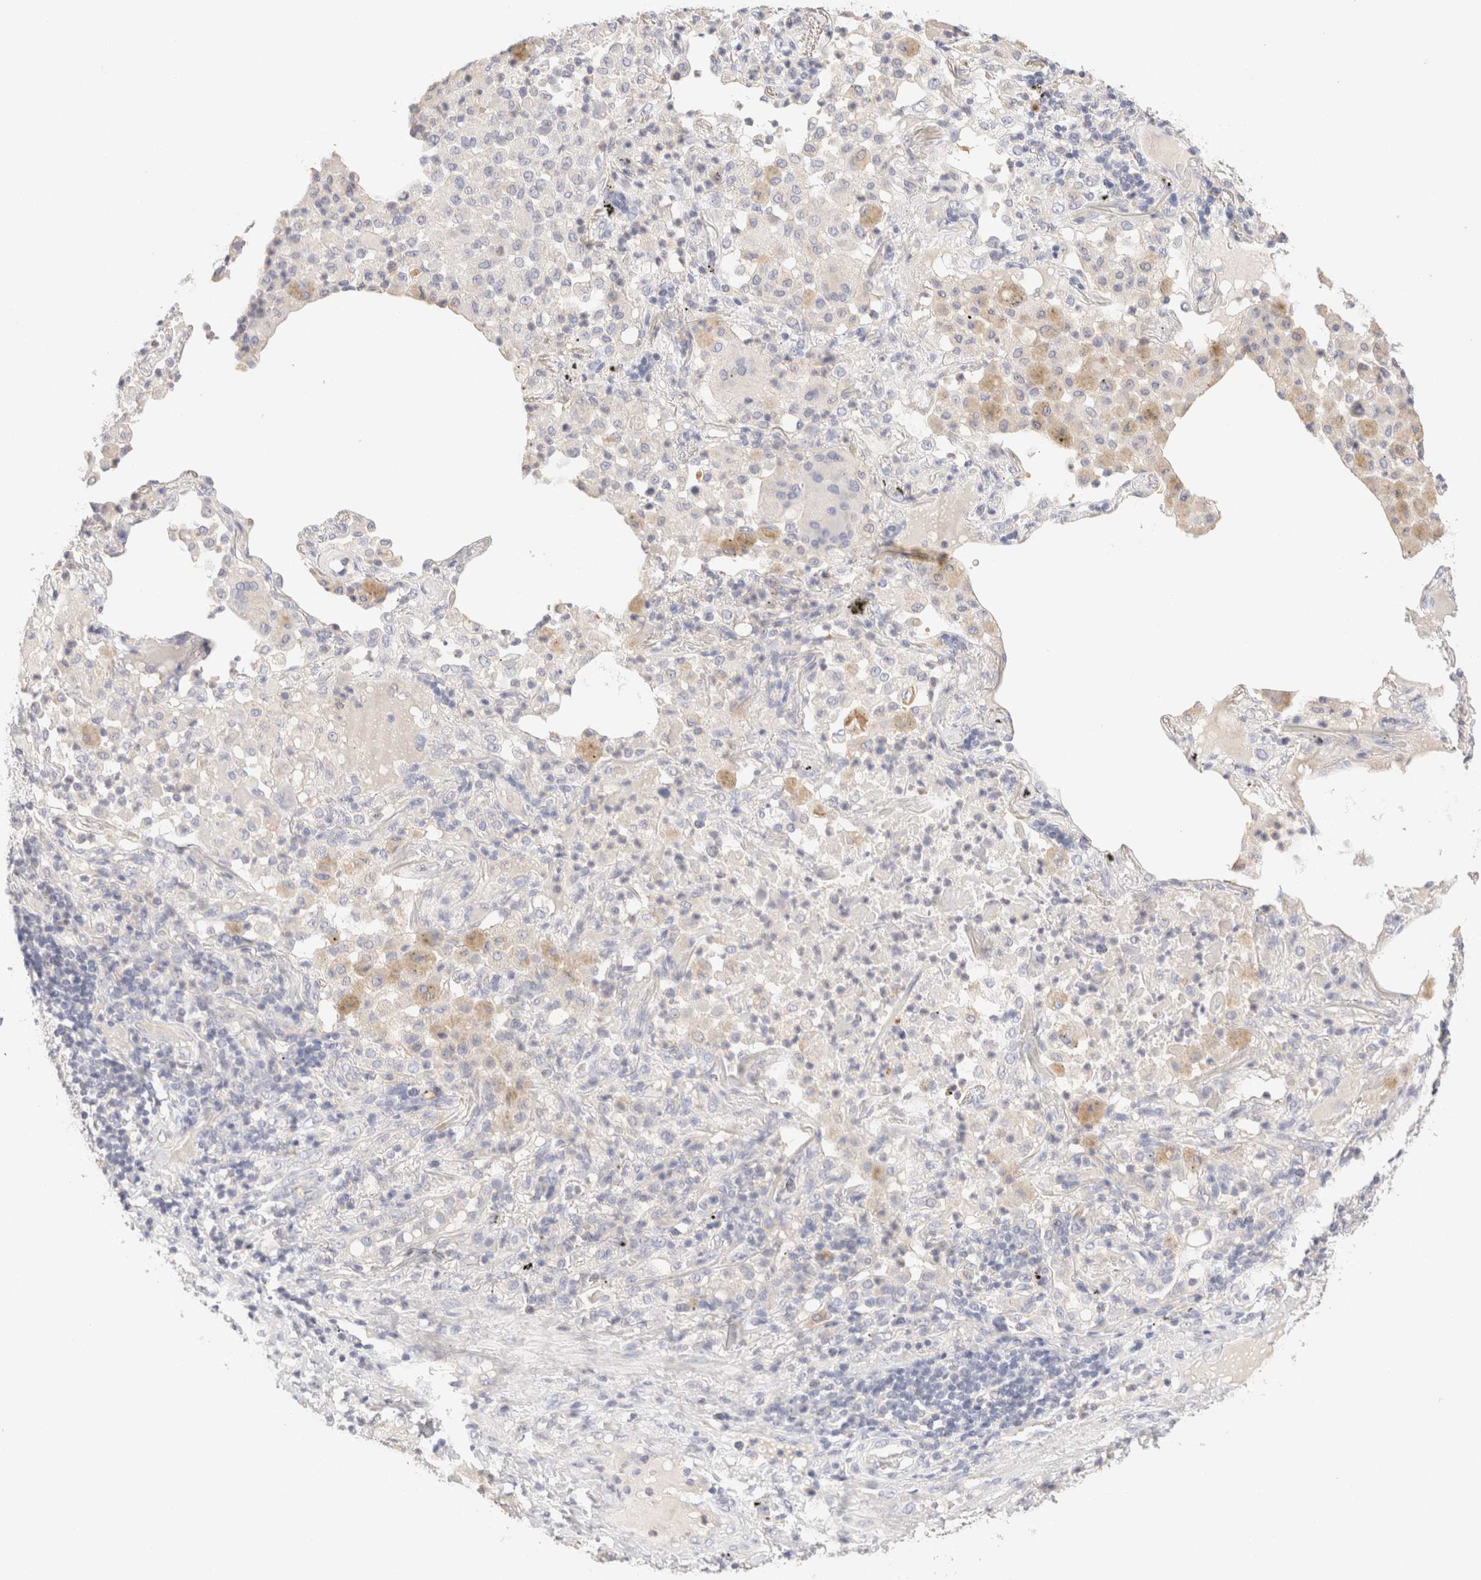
{"staining": {"intensity": "negative", "quantity": "none", "location": "none"}, "tissue": "lung cancer", "cell_type": "Tumor cells", "image_type": "cancer", "snomed": [{"axis": "morphology", "description": "Squamous cell carcinoma, NOS"}, {"axis": "topography", "description": "Lung"}], "caption": "Lung squamous cell carcinoma was stained to show a protein in brown. There is no significant positivity in tumor cells.", "gene": "SCGB2A2", "patient": {"sex": "male", "age": 57}}